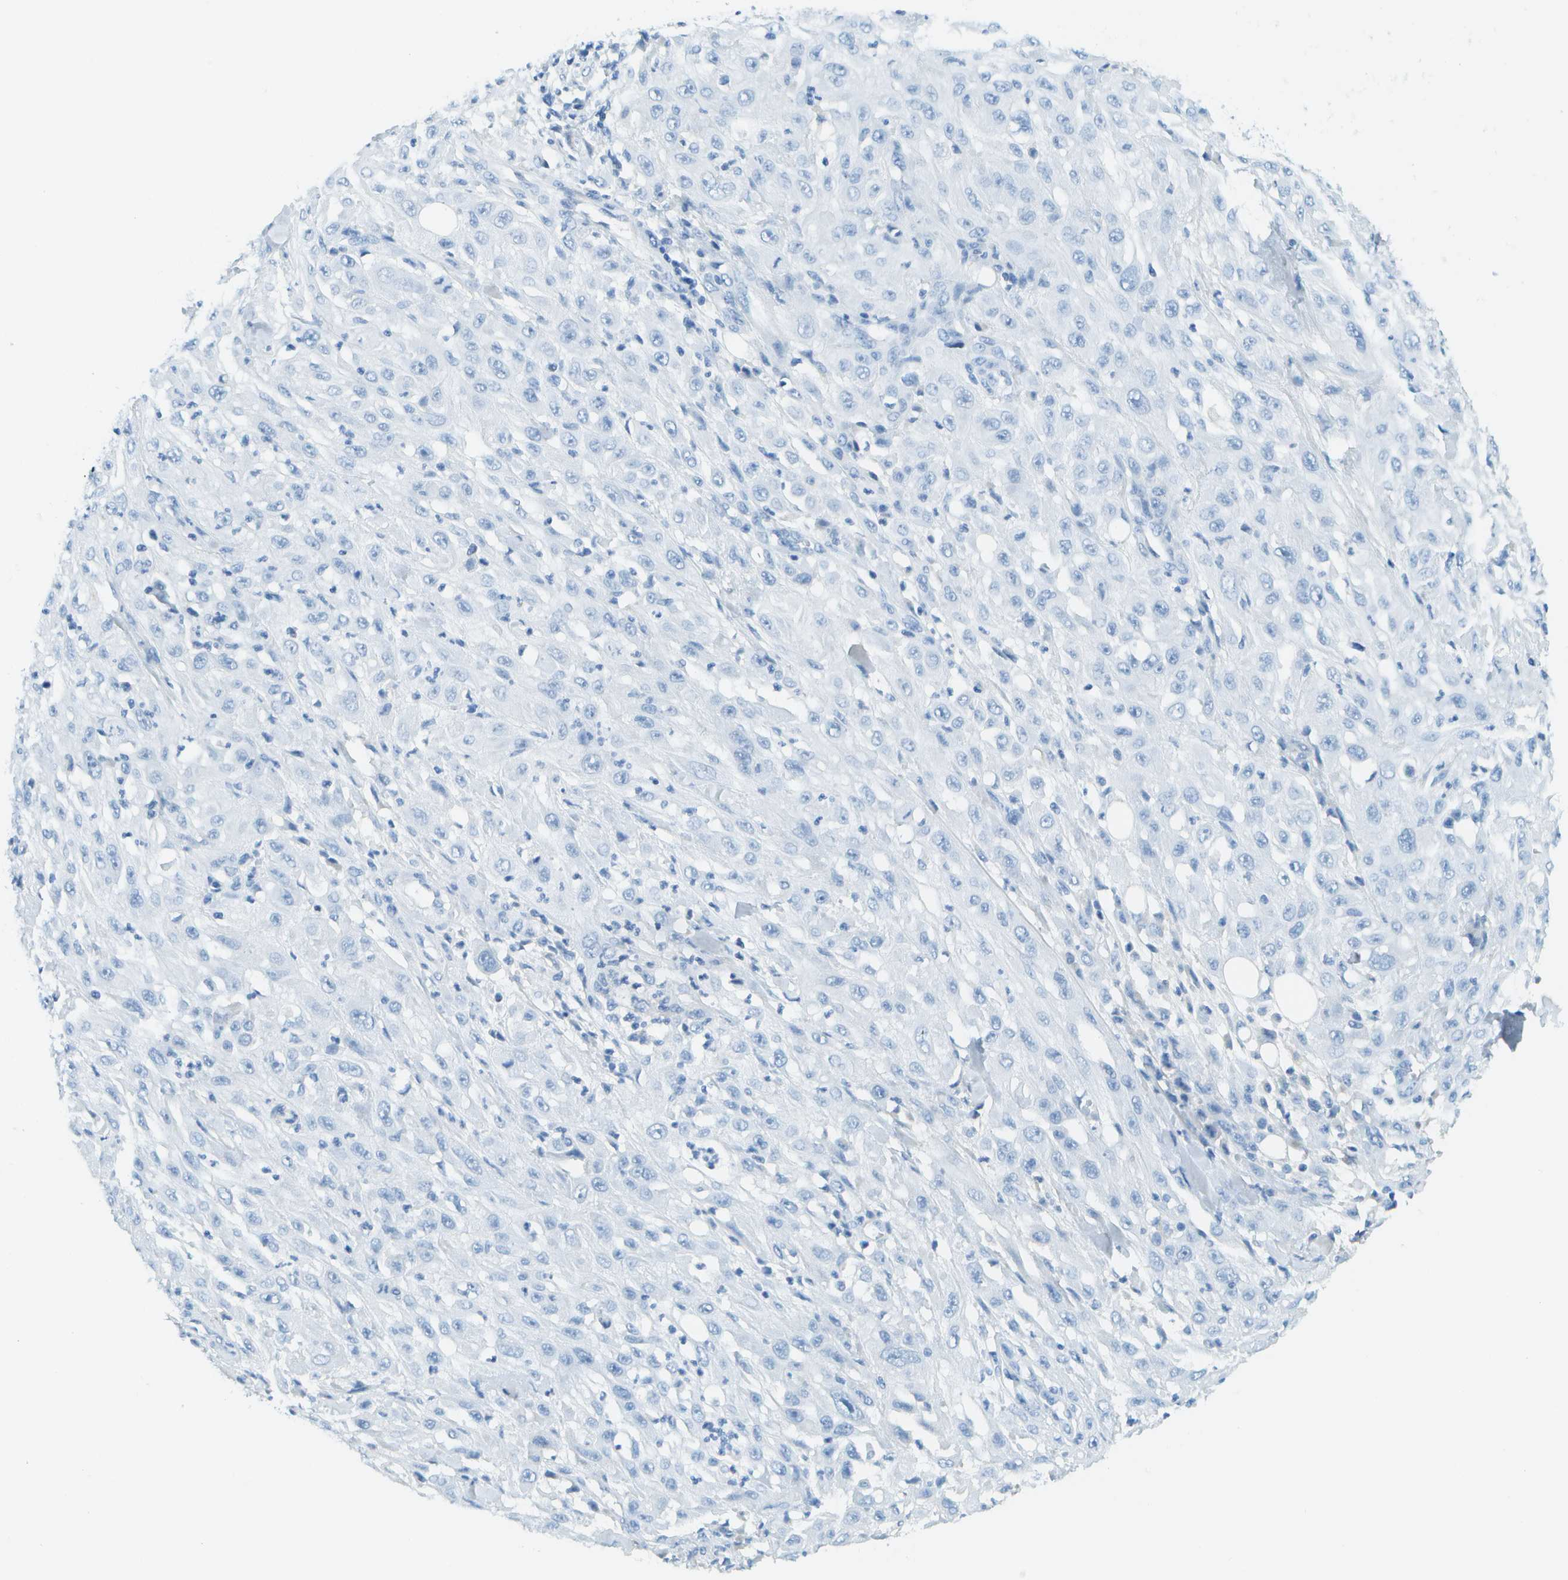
{"staining": {"intensity": "negative", "quantity": "none", "location": "none"}, "tissue": "skin cancer", "cell_type": "Tumor cells", "image_type": "cancer", "snomed": [{"axis": "morphology", "description": "Squamous cell carcinoma, NOS"}, {"axis": "morphology", "description": "Squamous cell carcinoma, metastatic, NOS"}, {"axis": "topography", "description": "Skin"}, {"axis": "topography", "description": "Lymph node"}], "caption": "IHC photomicrograph of neoplastic tissue: skin squamous cell carcinoma stained with DAB (3,3'-diaminobenzidine) exhibits no significant protein expression in tumor cells. The staining was performed using DAB to visualize the protein expression in brown, while the nuclei were stained in blue with hematoxylin (Magnification: 20x).", "gene": "C1S", "patient": {"sex": "male", "age": 75}}